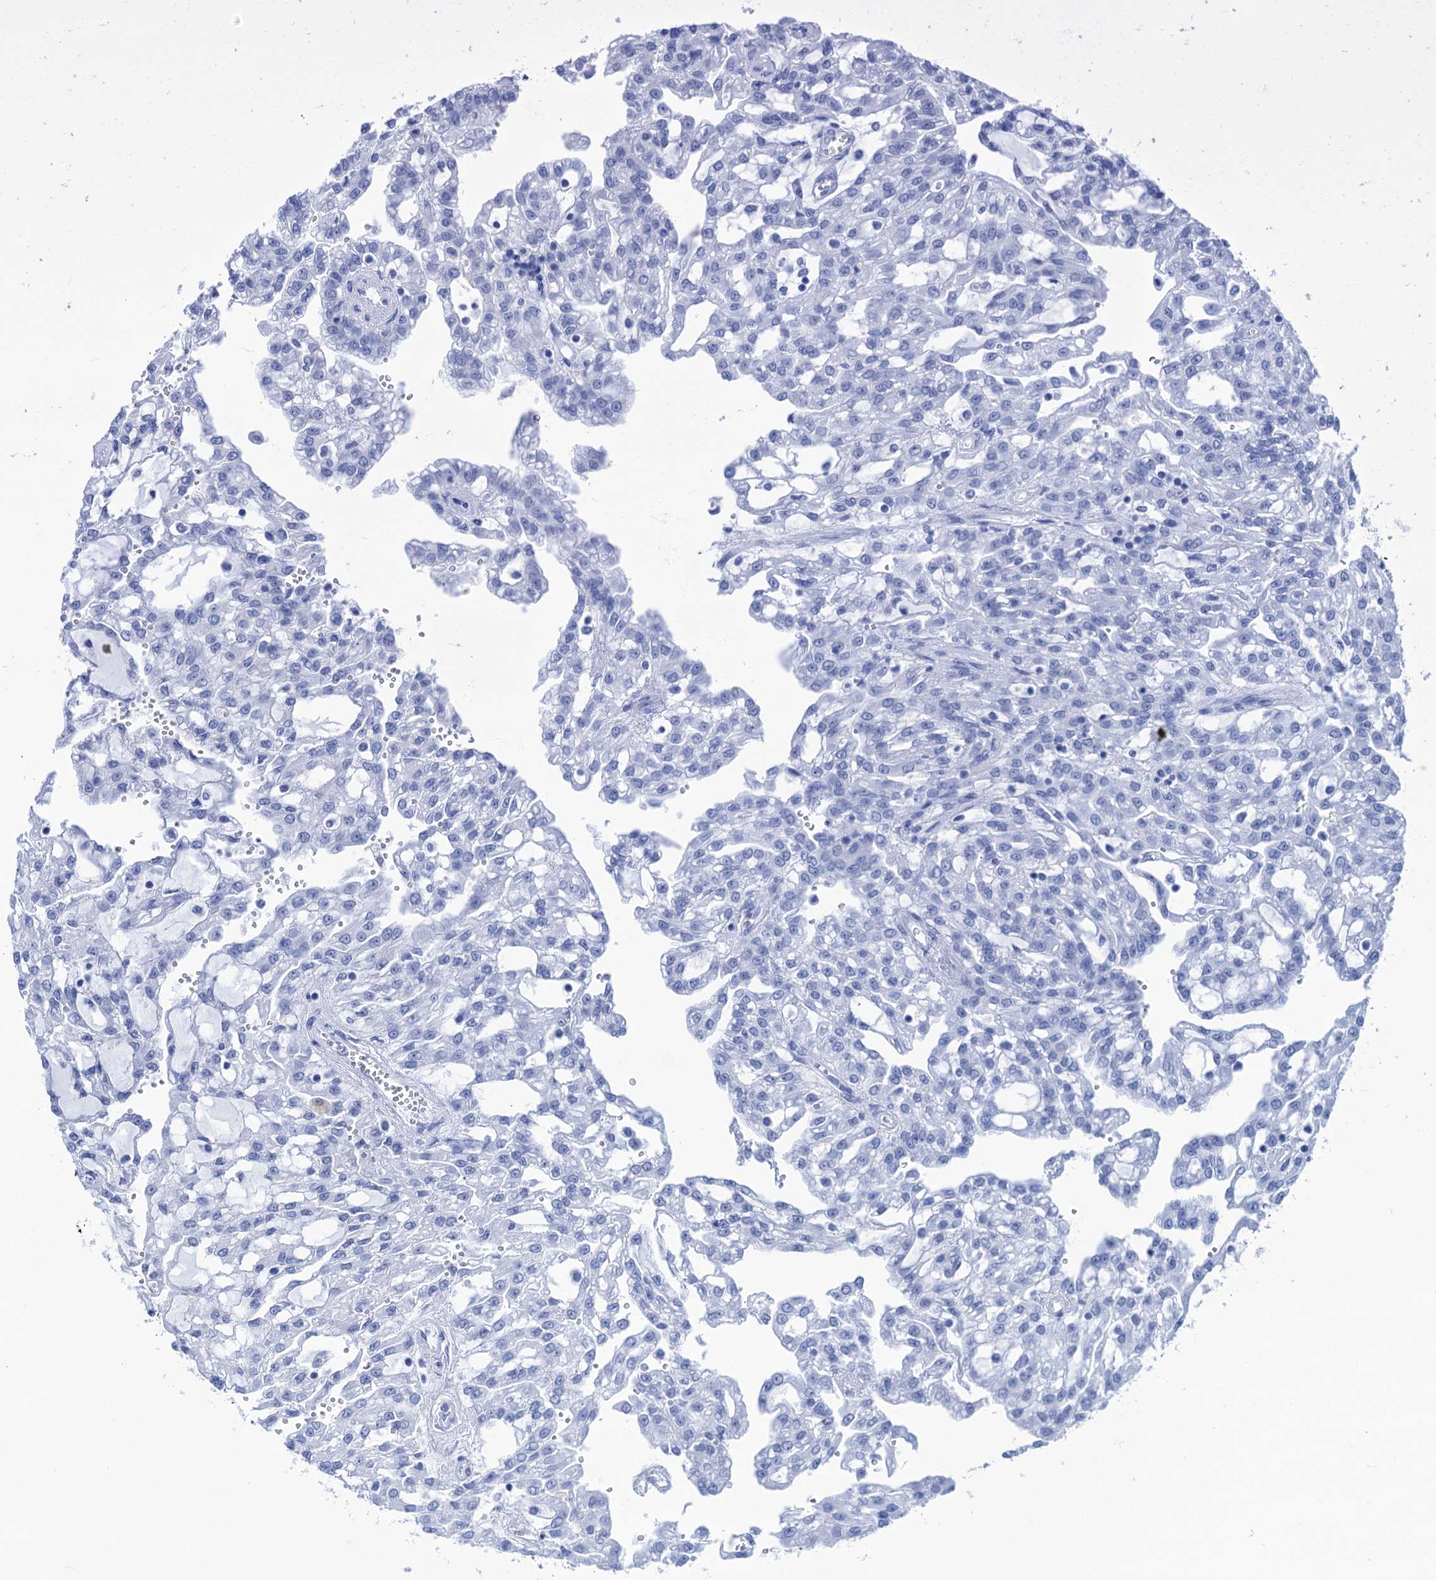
{"staining": {"intensity": "negative", "quantity": "none", "location": "none"}, "tissue": "renal cancer", "cell_type": "Tumor cells", "image_type": "cancer", "snomed": [{"axis": "morphology", "description": "Adenocarcinoma, NOS"}, {"axis": "topography", "description": "Kidney"}], "caption": "This is a photomicrograph of immunohistochemistry (IHC) staining of adenocarcinoma (renal), which shows no expression in tumor cells.", "gene": "CABYR", "patient": {"sex": "male", "age": 63}}